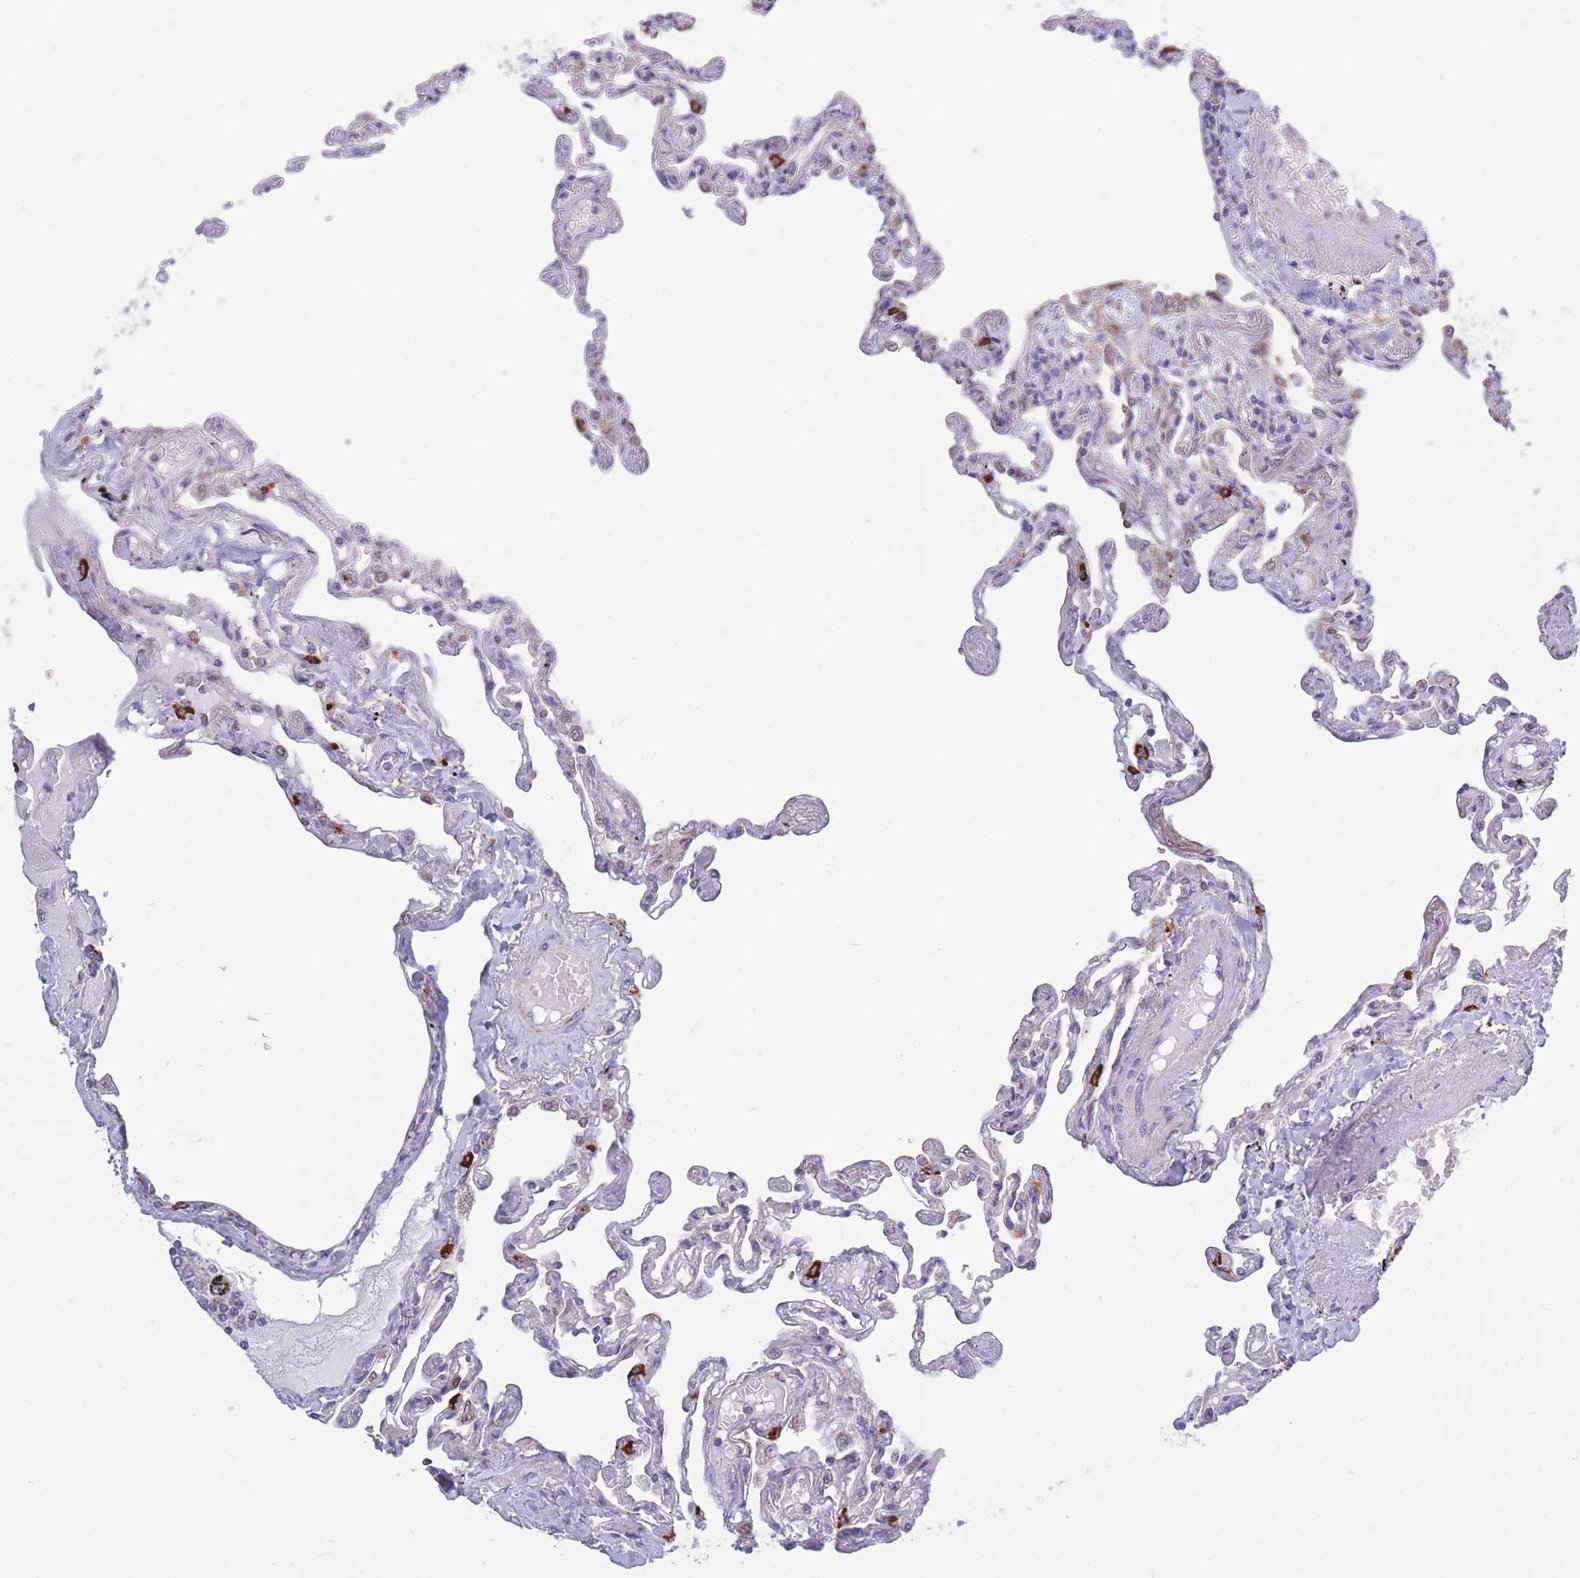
{"staining": {"intensity": "moderate", "quantity": "<25%", "location": "cytoplasmic/membranous"}, "tissue": "lung", "cell_type": "Alveolar cells", "image_type": "normal", "snomed": [{"axis": "morphology", "description": "Normal tissue, NOS"}, {"axis": "topography", "description": "Lung"}], "caption": "Moderate cytoplasmic/membranous expression for a protein is appreciated in about <25% of alveolar cells of benign lung using immunohistochemistry (IHC).", "gene": "PDHA1", "patient": {"sex": "female", "age": 67}}